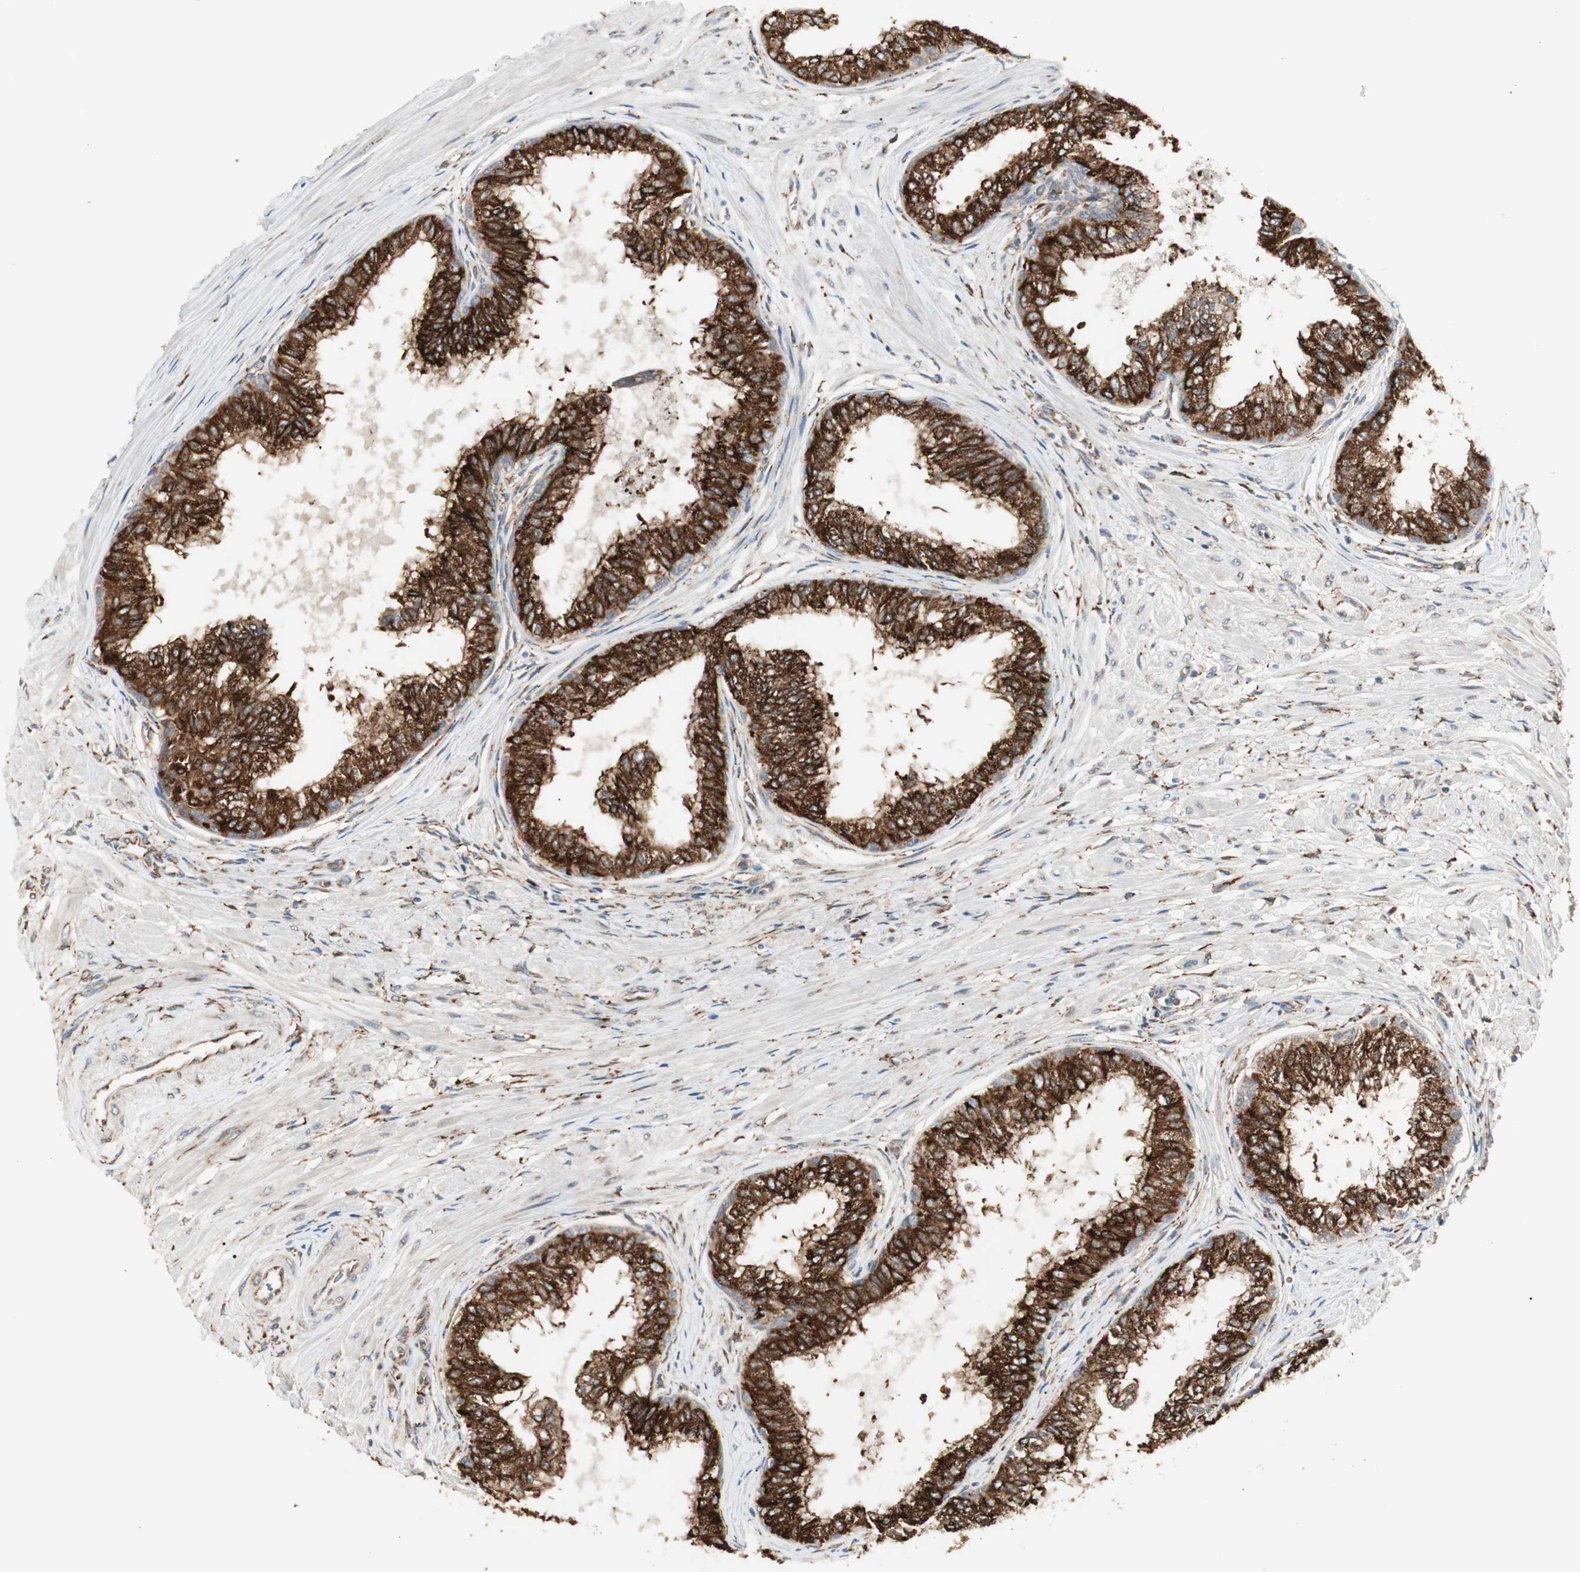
{"staining": {"intensity": "strong", "quantity": ">75%", "location": "cytoplasmic/membranous"}, "tissue": "prostate", "cell_type": "Glandular cells", "image_type": "normal", "snomed": [{"axis": "morphology", "description": "Normal tissue, NOS"}, {"axis": "topography", "description": "Prostate"}, {"axis": "topography", "description": "Seminal veicle"}], "caption": "High-magnification brightfield microscopy of unremarkable prostate stained with DAB (3,3'-diaminobenzidine) (brown) and counterstained with hematoxylin (blue). glandular cells exhibit strong cytoplasmic/membranous staining is present in about>75% of cells.", "gene": "HSP90B1", "patient": {"sex": "male", "age": 60}}